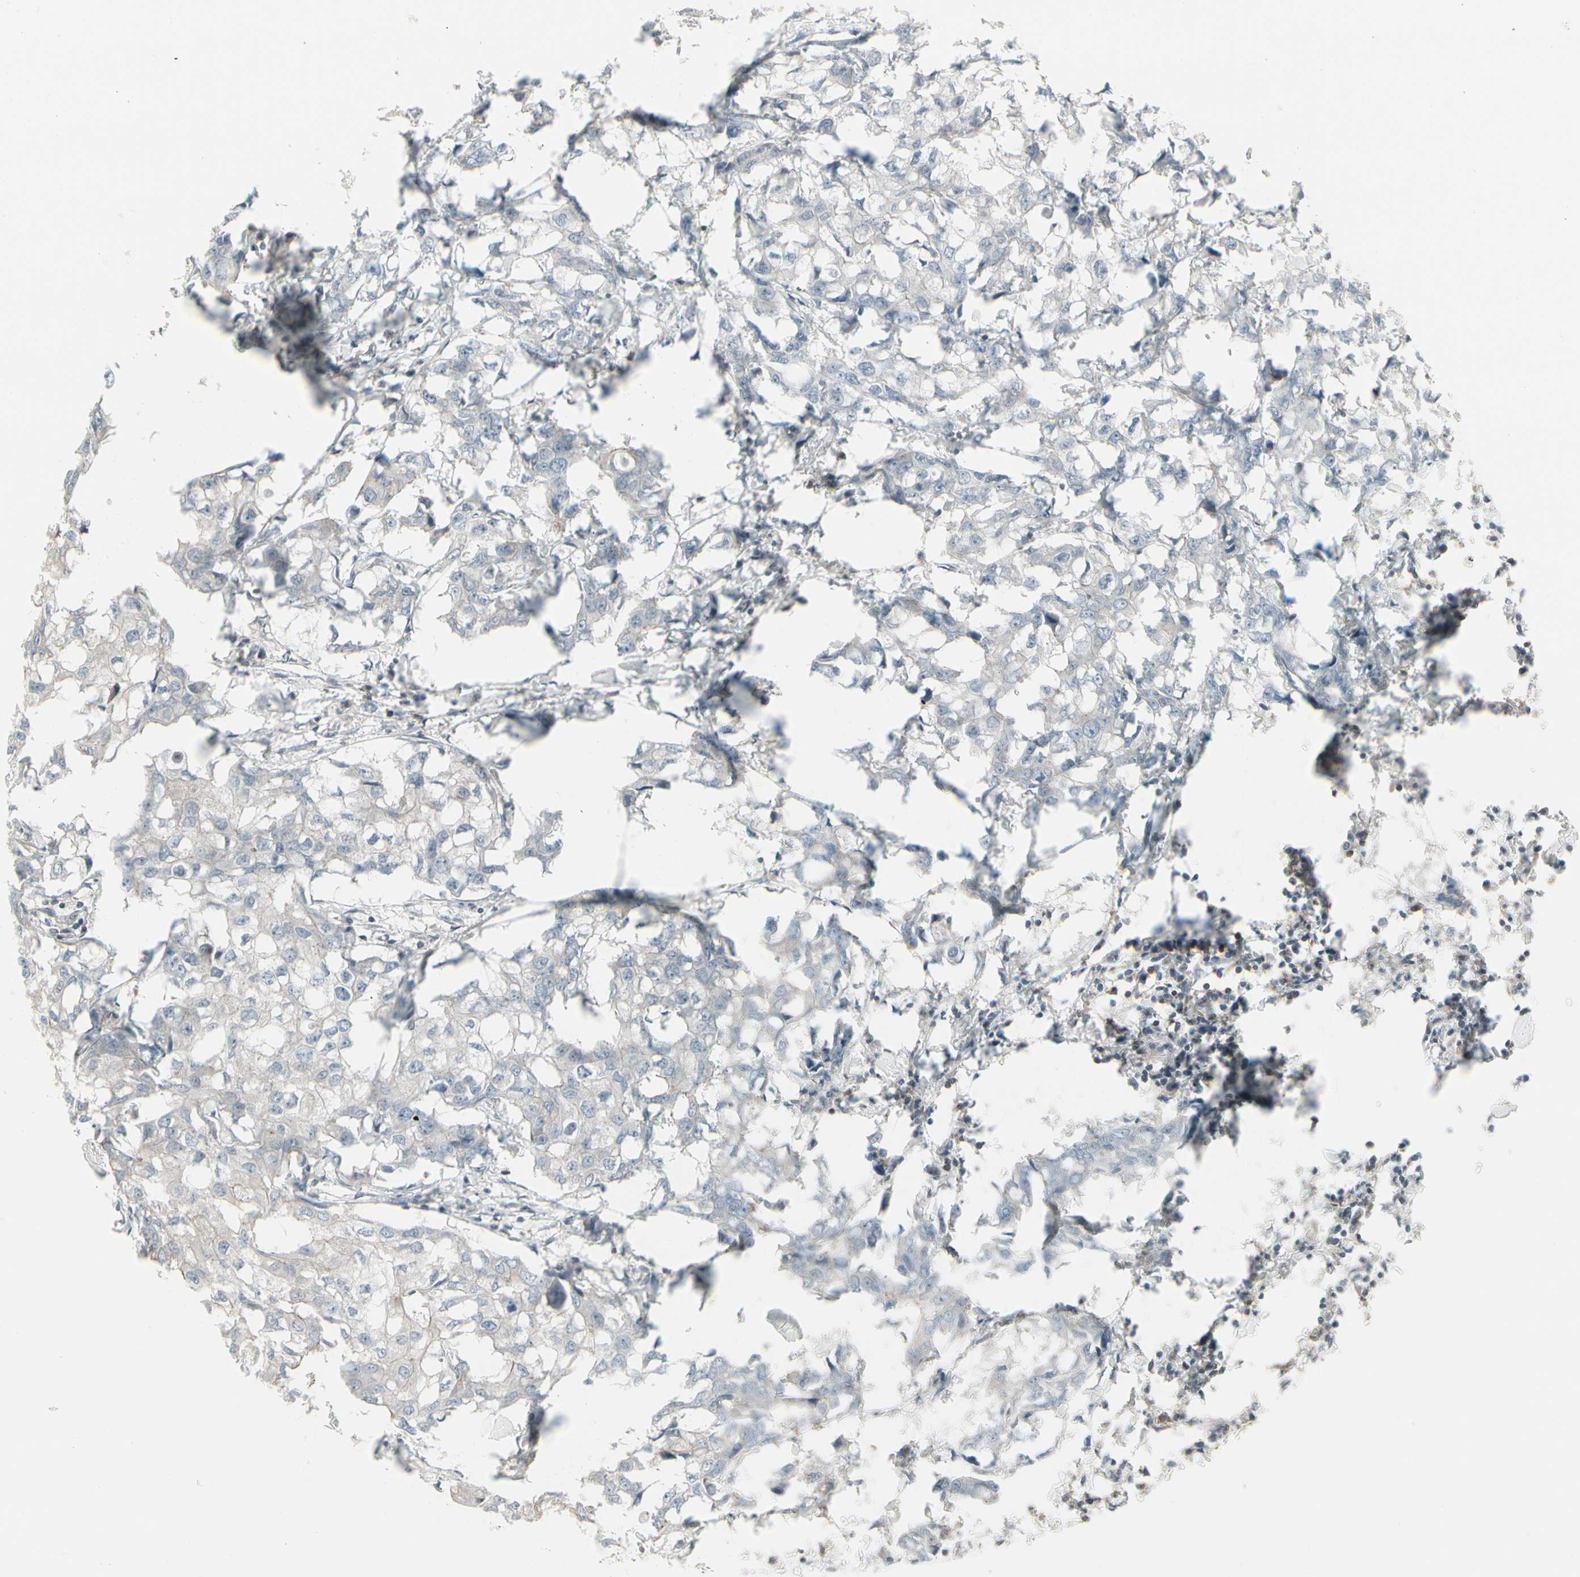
{"staining": {"intensity": "negative", "quantity": "none", "location": "none"}, "tissue": "breast cancer", "cell_type": "Tumor cells", "image_type": "cancer", "snomed": [{"axis": "morphology", "description": "Duct carcinoma"}, {"axis": "topography", "description": "Breast"}], "caption": "A high-resolution histopathology image shows IHC staining of breast cancer, which exhibits no significant positivity in tumor cells.", "gene": "EPS15", "patient": {"sex": "female", "age": 27}}